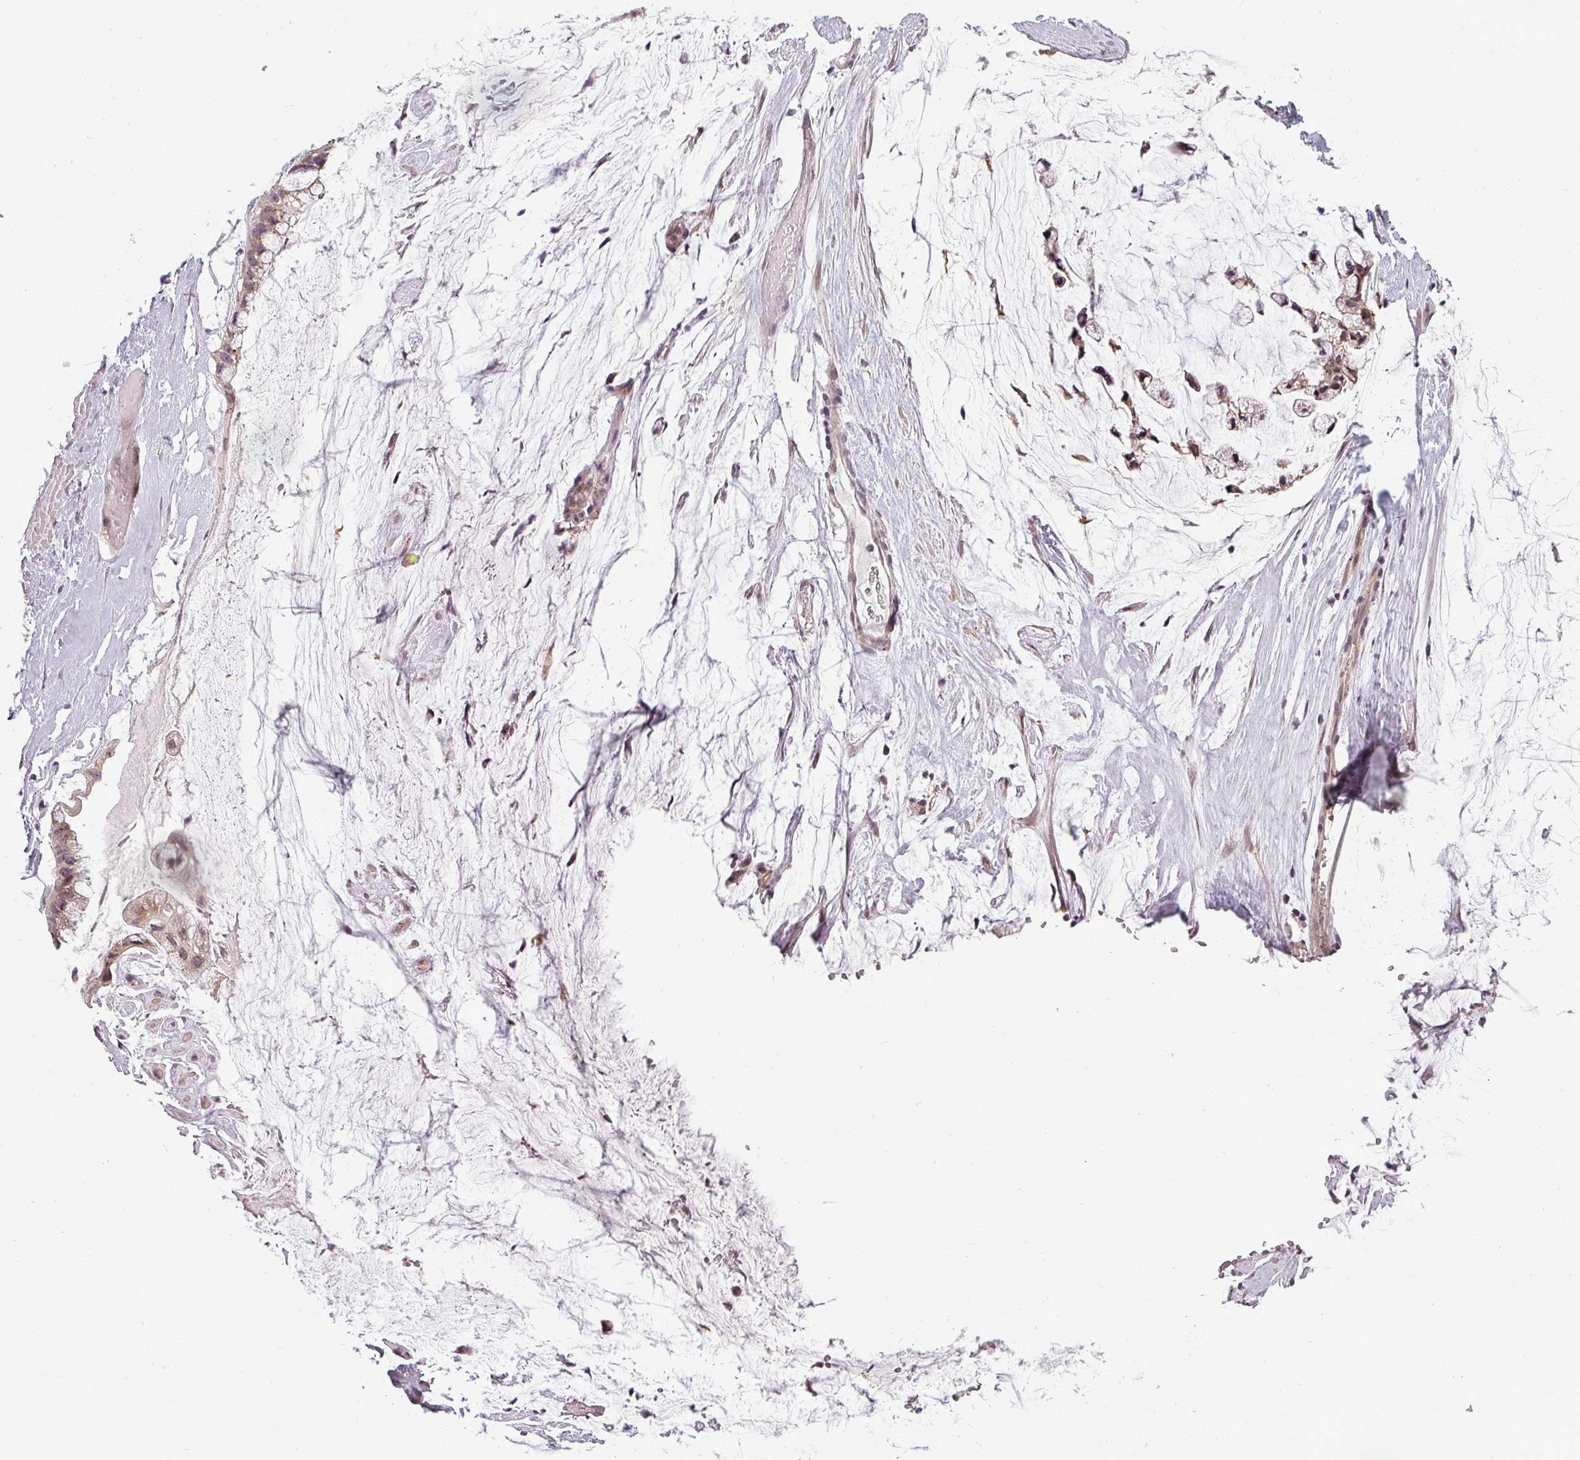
{"staining": {"intensity": "moderate", "quantity": "25%-75%", "location": "cytoplasmic/membranous"}, "tissue": "ovarian cancer", "cell_type": "Tumor cells", "image_type": "cancer", "snomed": [{"axis": "morphology", "description": "Cystadenocarcinoma, mucinous, NOS"}, {"axis": "topography", "description": "Ovary"}], "caption": "Protein staining shows moderate cytoplasmic/membranous staining in about 25%-75% of tumor cells in ovarian cancer (mucinous cystadenocarcinoma).", "gene": "CLIC1", "patient": {"sex": "female", "age": 39}}